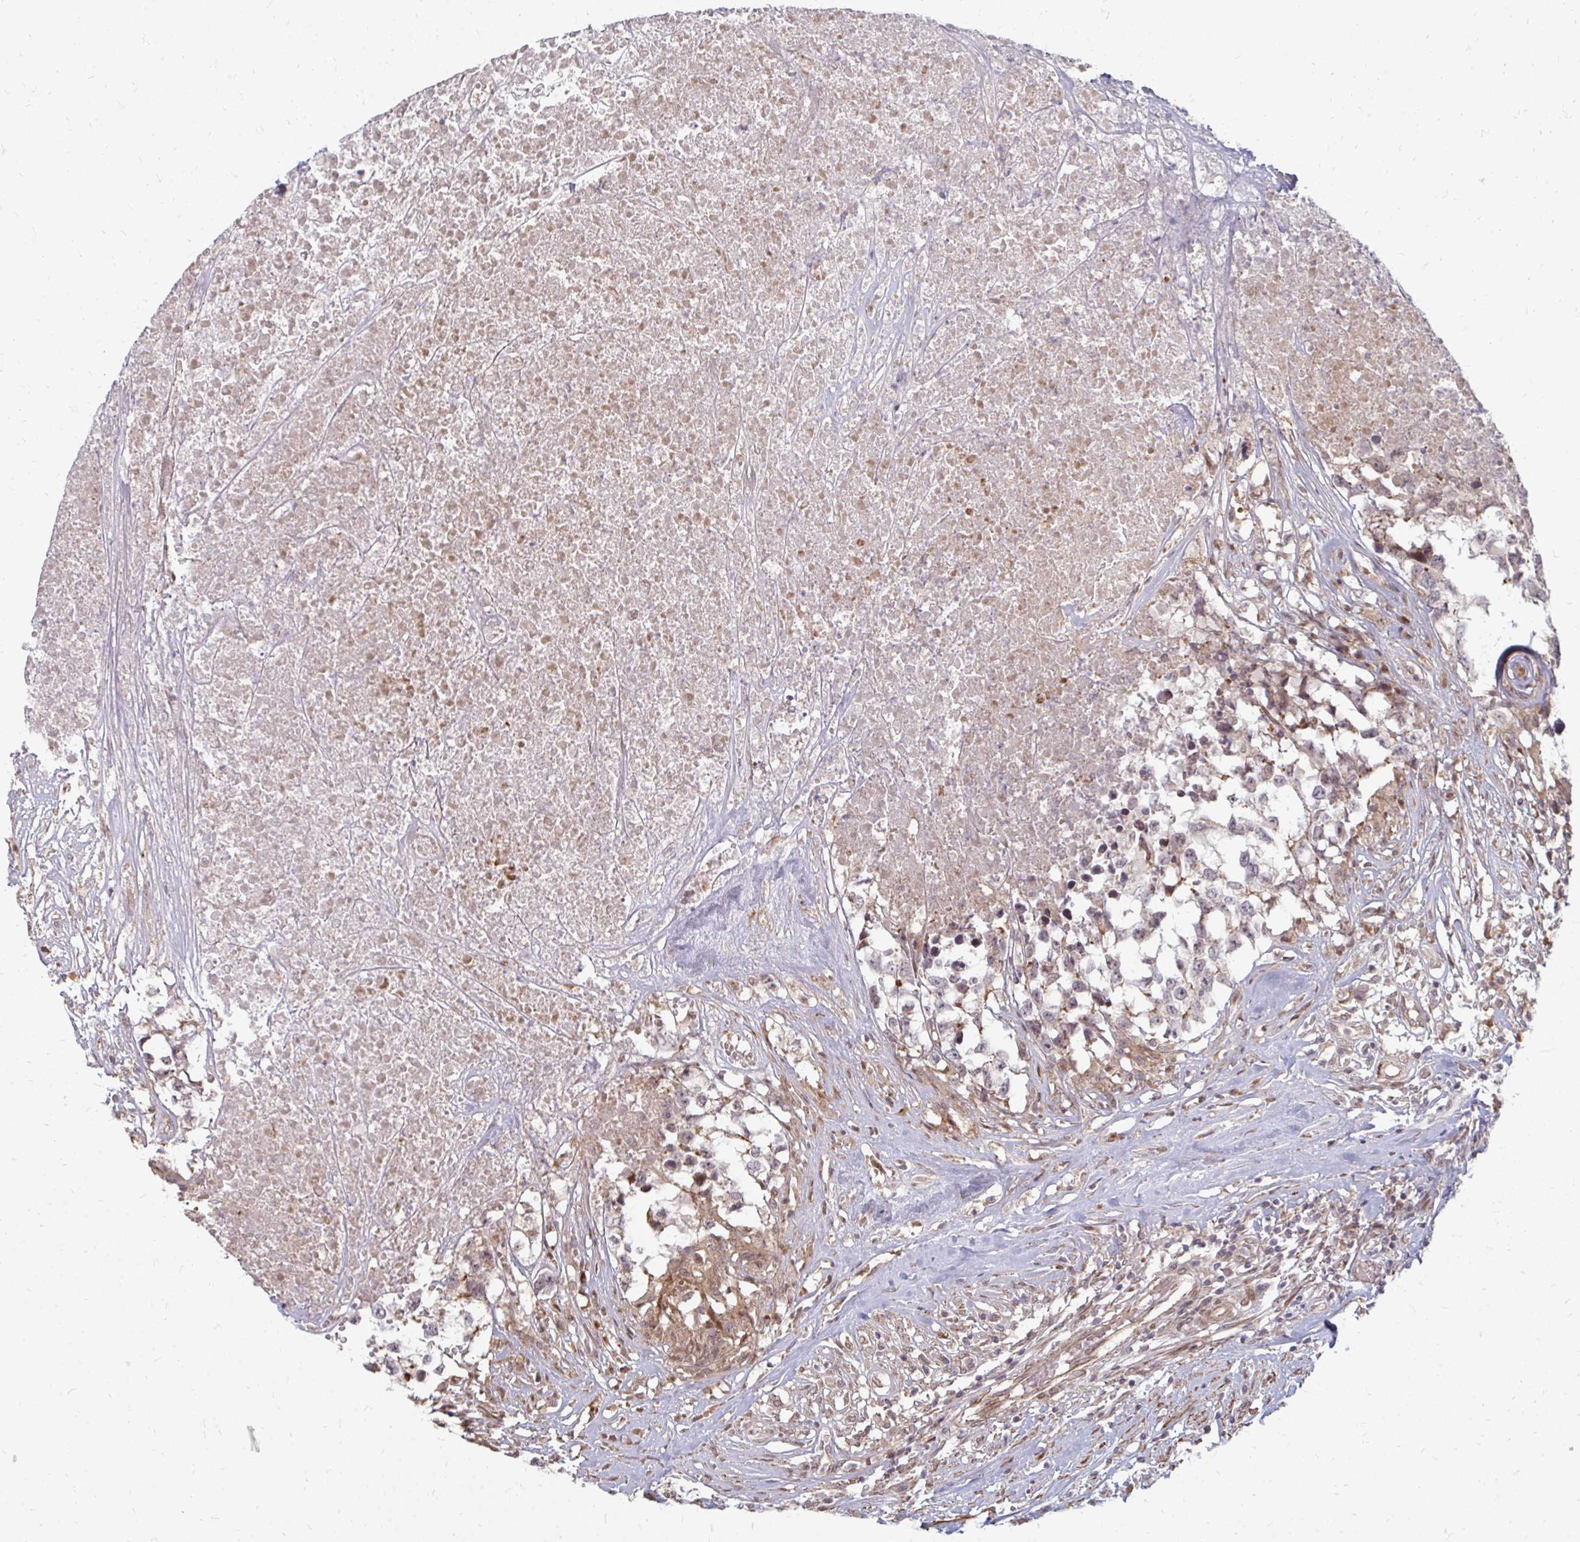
{"staining": {"intensity": "negative", "quantity": "none", "location": "none"}, "tissue": "testis cancer", "cell_type": "Tumor cells", "image_type": "cancer", "snomed": [{"axis": "morphology", "description": "Carcinoma, Embryonal, NOS"}, {"axis": "topography", "description": "Testis"}], "caption": "This is an immunohistochemistry (IHC) micrograph of human testis cancer (embryonal carcinoma). There is no positivity in tumor cells.", "gene": "ZNF285", "patient": {"sex": "male", "age": 83}}